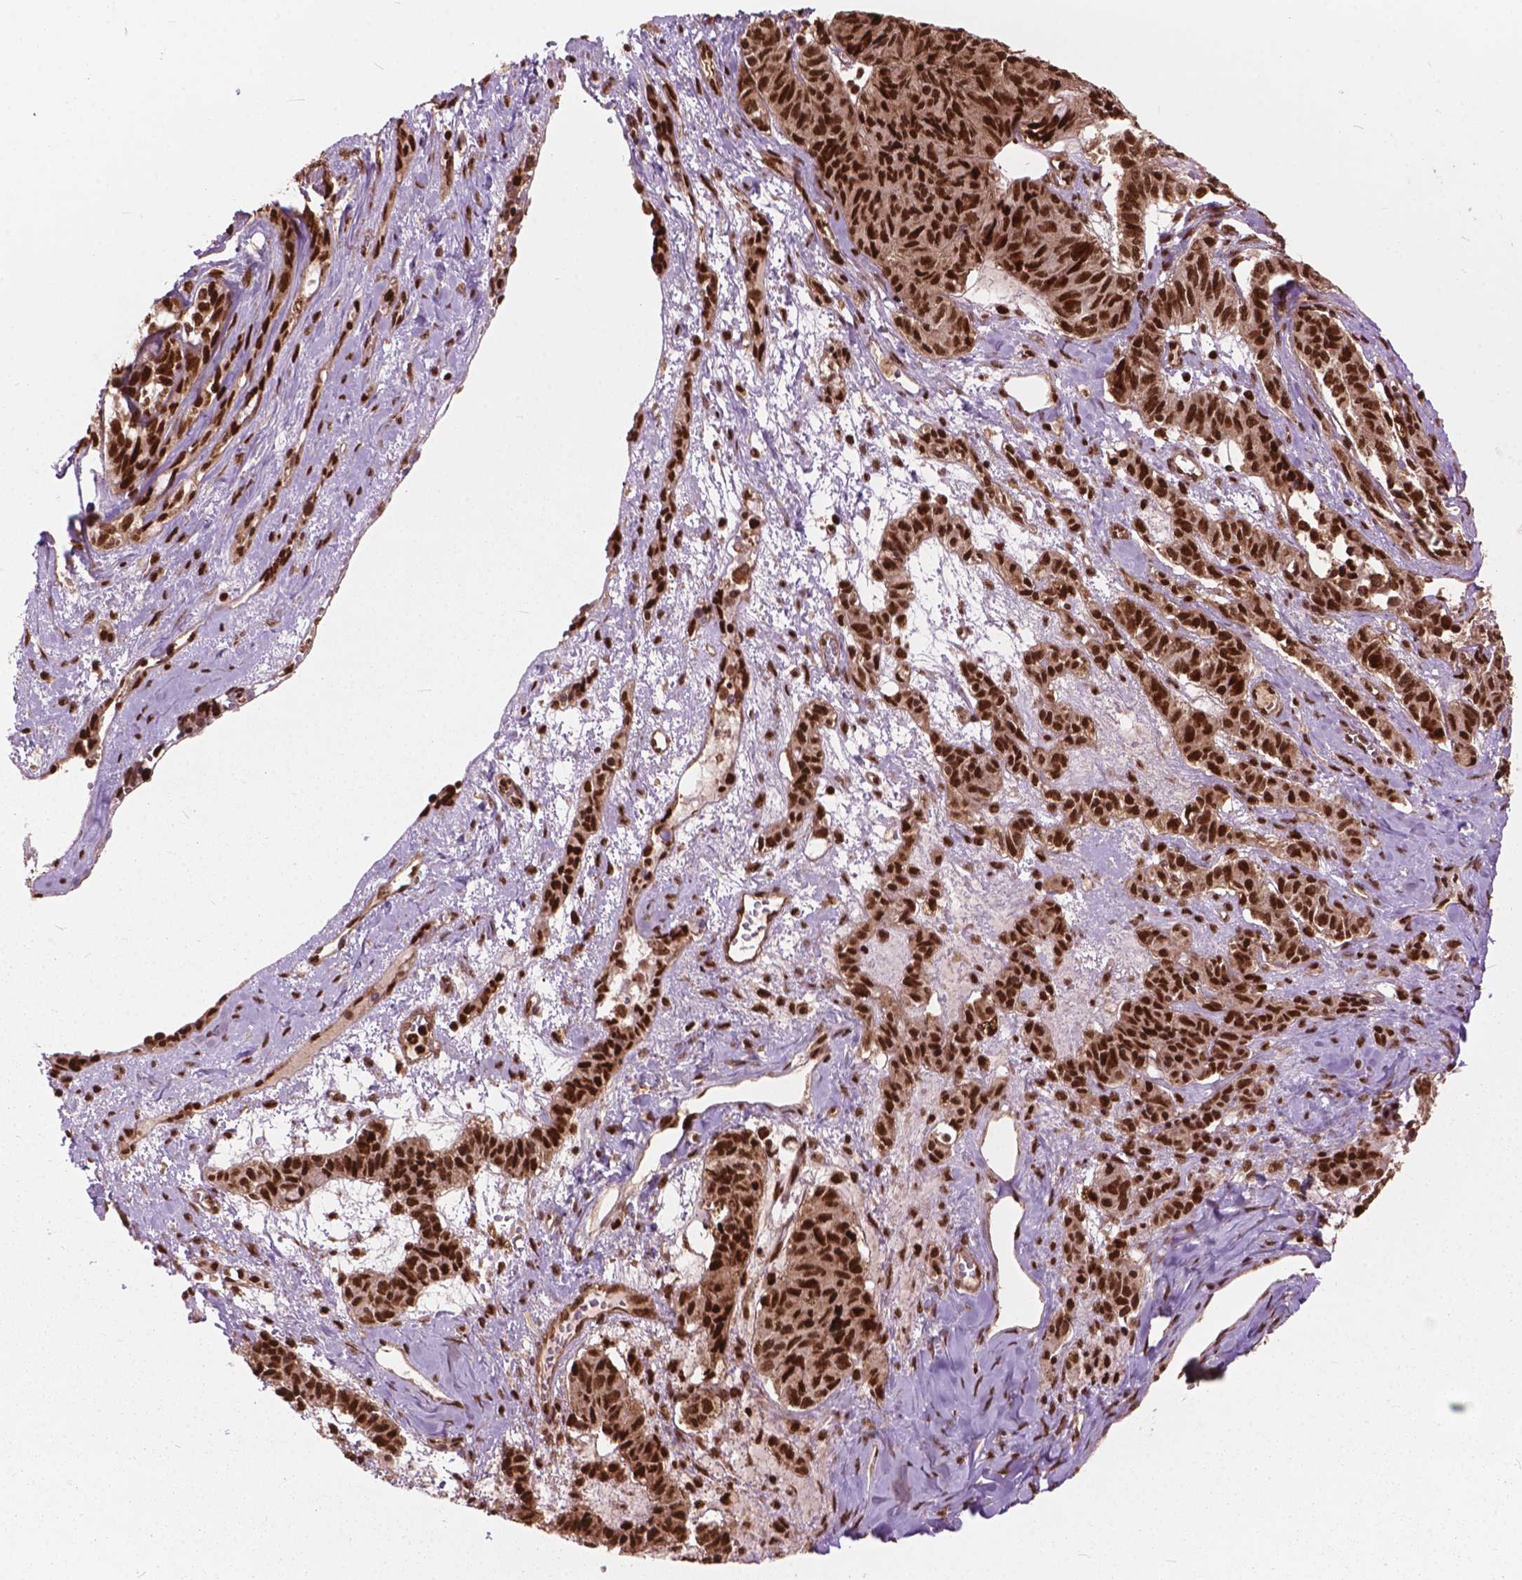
{"staining": {"intensity": "strong", "quantity": ">75%", "location": "nuclear"}, "tissue": "ovarian cancer", "cell_type": "Tumor cells", "image_type": "cancer", "snomed": [{"axis": "morphology", "description": "Carcinoma, endometroid"}, {"axis": "topography", "description": "Ovary"}], "caption": "Immunohistochemical staining of ovarian endometroid carcinoma shows strong nuclear protein expression in approximately >75% of tumor cells.", "gene": "ANP32B", "patient": {"sex": "female", "age": 80}}